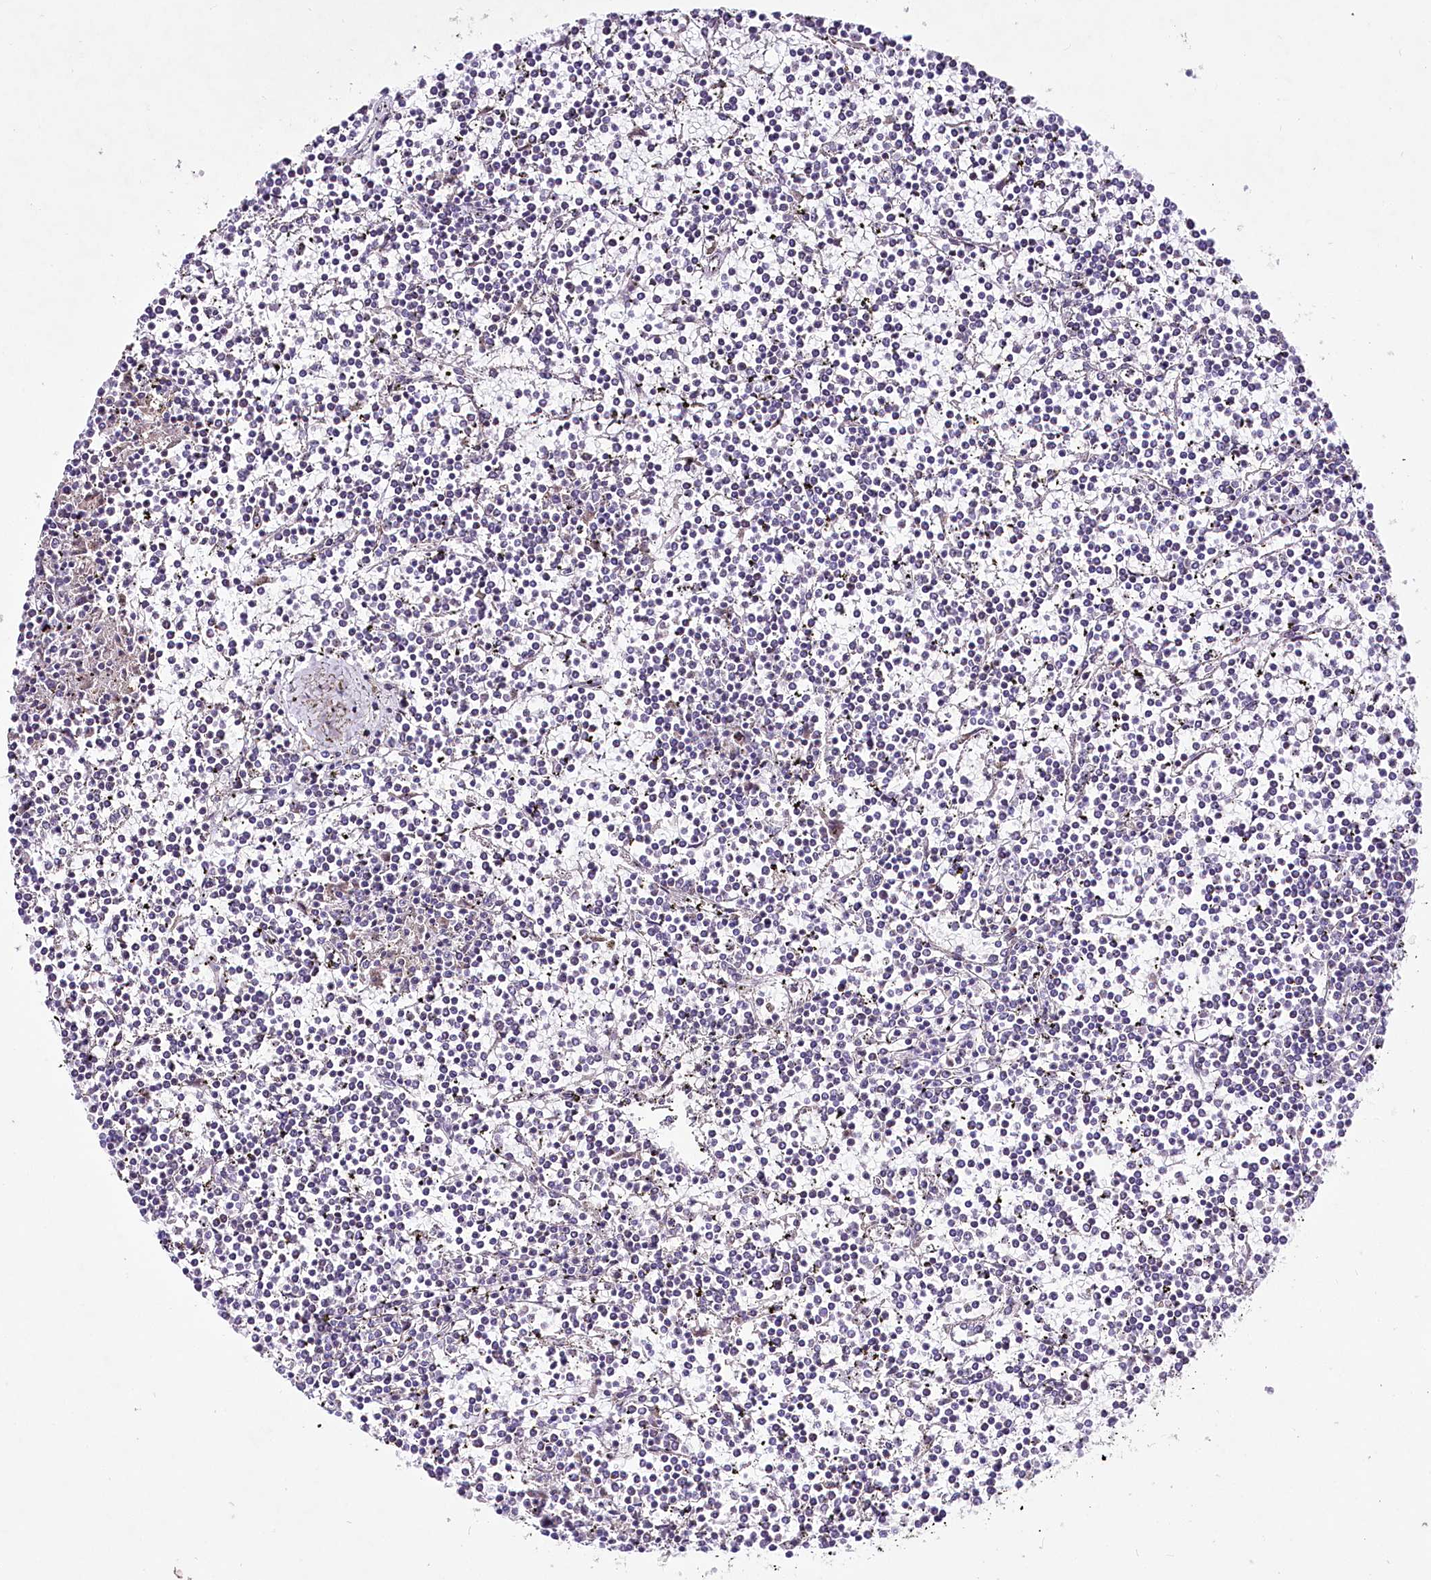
{"staining": {"intensity": "negative", "quantity": "none", "location": "none"}, "tissue": "lymphoma", "cell_type": "Tumor cells", "image_type": "cancer", "snomed": [{"axis": "morphology", "description": "Malignant lymphoma, non-Hodgkin's type, Low grade"}, {"axis": "topography", "description": "Spleen"}], "caption": "This is an immunohistochemistry (IHC) micrograph of human lymphoma. There is no positivity in tumor cells.", "gene": "LRRC14B", "patient": {"sex": "female", "age": 19}}